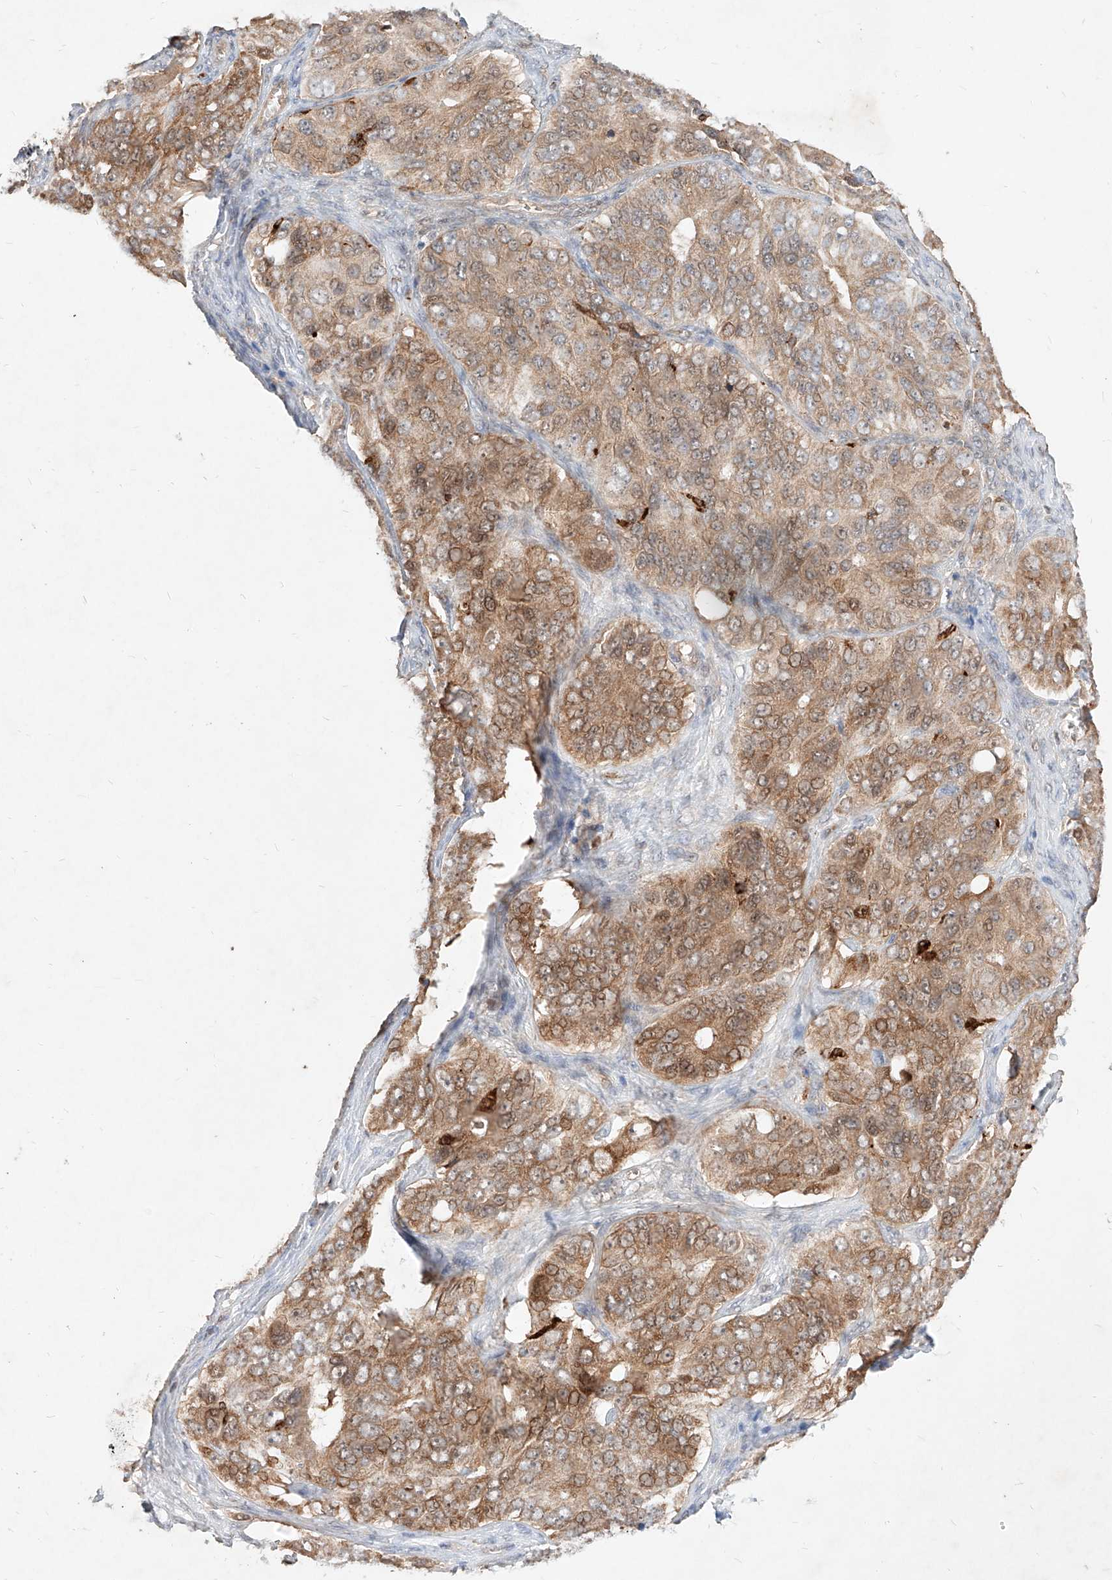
{"staining": {"intensity": "moderate", "quantity": ">75%", "location": "cytoplasmic/membranous"}, "tissue": "ovarian cancer", "cell_type": "Tumor cells", "image_type": "cancer", "snomed": [{"axis": "morphology", "description": "Carcinoma, endometroid"}, {"axis": "topography", "description": "Ovary"}], "caption": "Ovarian endometroid carcinoma stained with a brown dye exhibits moderate cytoplasmic/membranous positive staining in approximately >75% of tumor cells.", "gene": "TSNAX", "patient": {"sex": "female", "age": 51}}